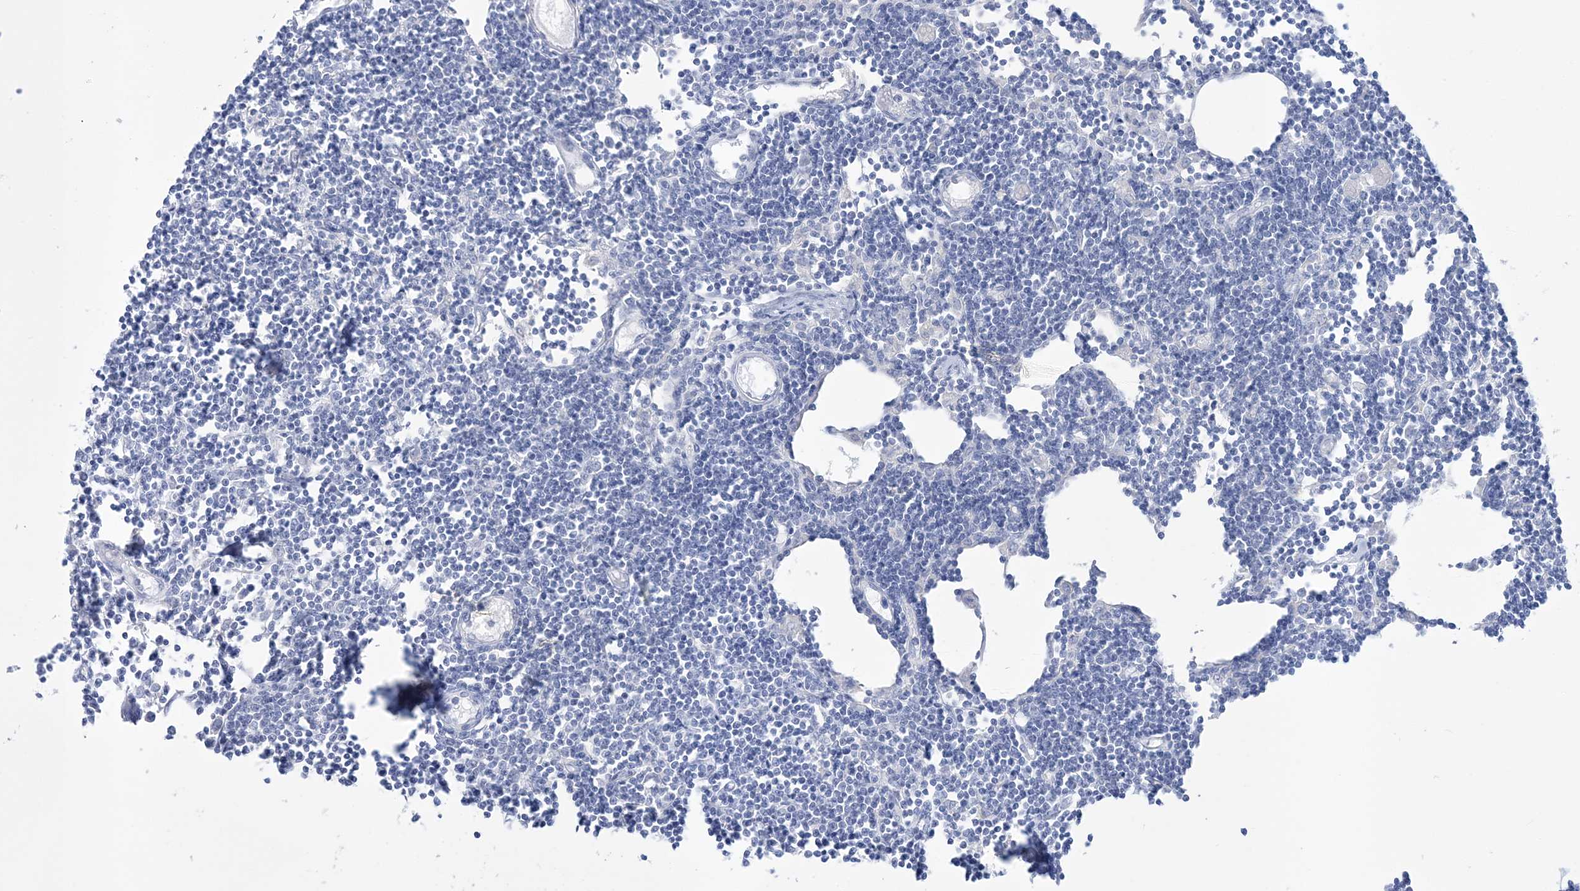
{"staining": {"intensity": "negative", "quantity": "none", "location": "none"}, "tissue": "lymph node", "cell_type": "Germinal center cells", "image_type": "normal", "snomed": [{"axis": "morphology", "description": "Normal tissue, NOS"}, {"axis": "topography", "description": "Lymph node"}], "caption": "Lymph node was stained to show a protein in brown. There is no significant expression in germinal center cells.", "gene": "RBP2", "patient": {"sex": "female", "age": 11}}